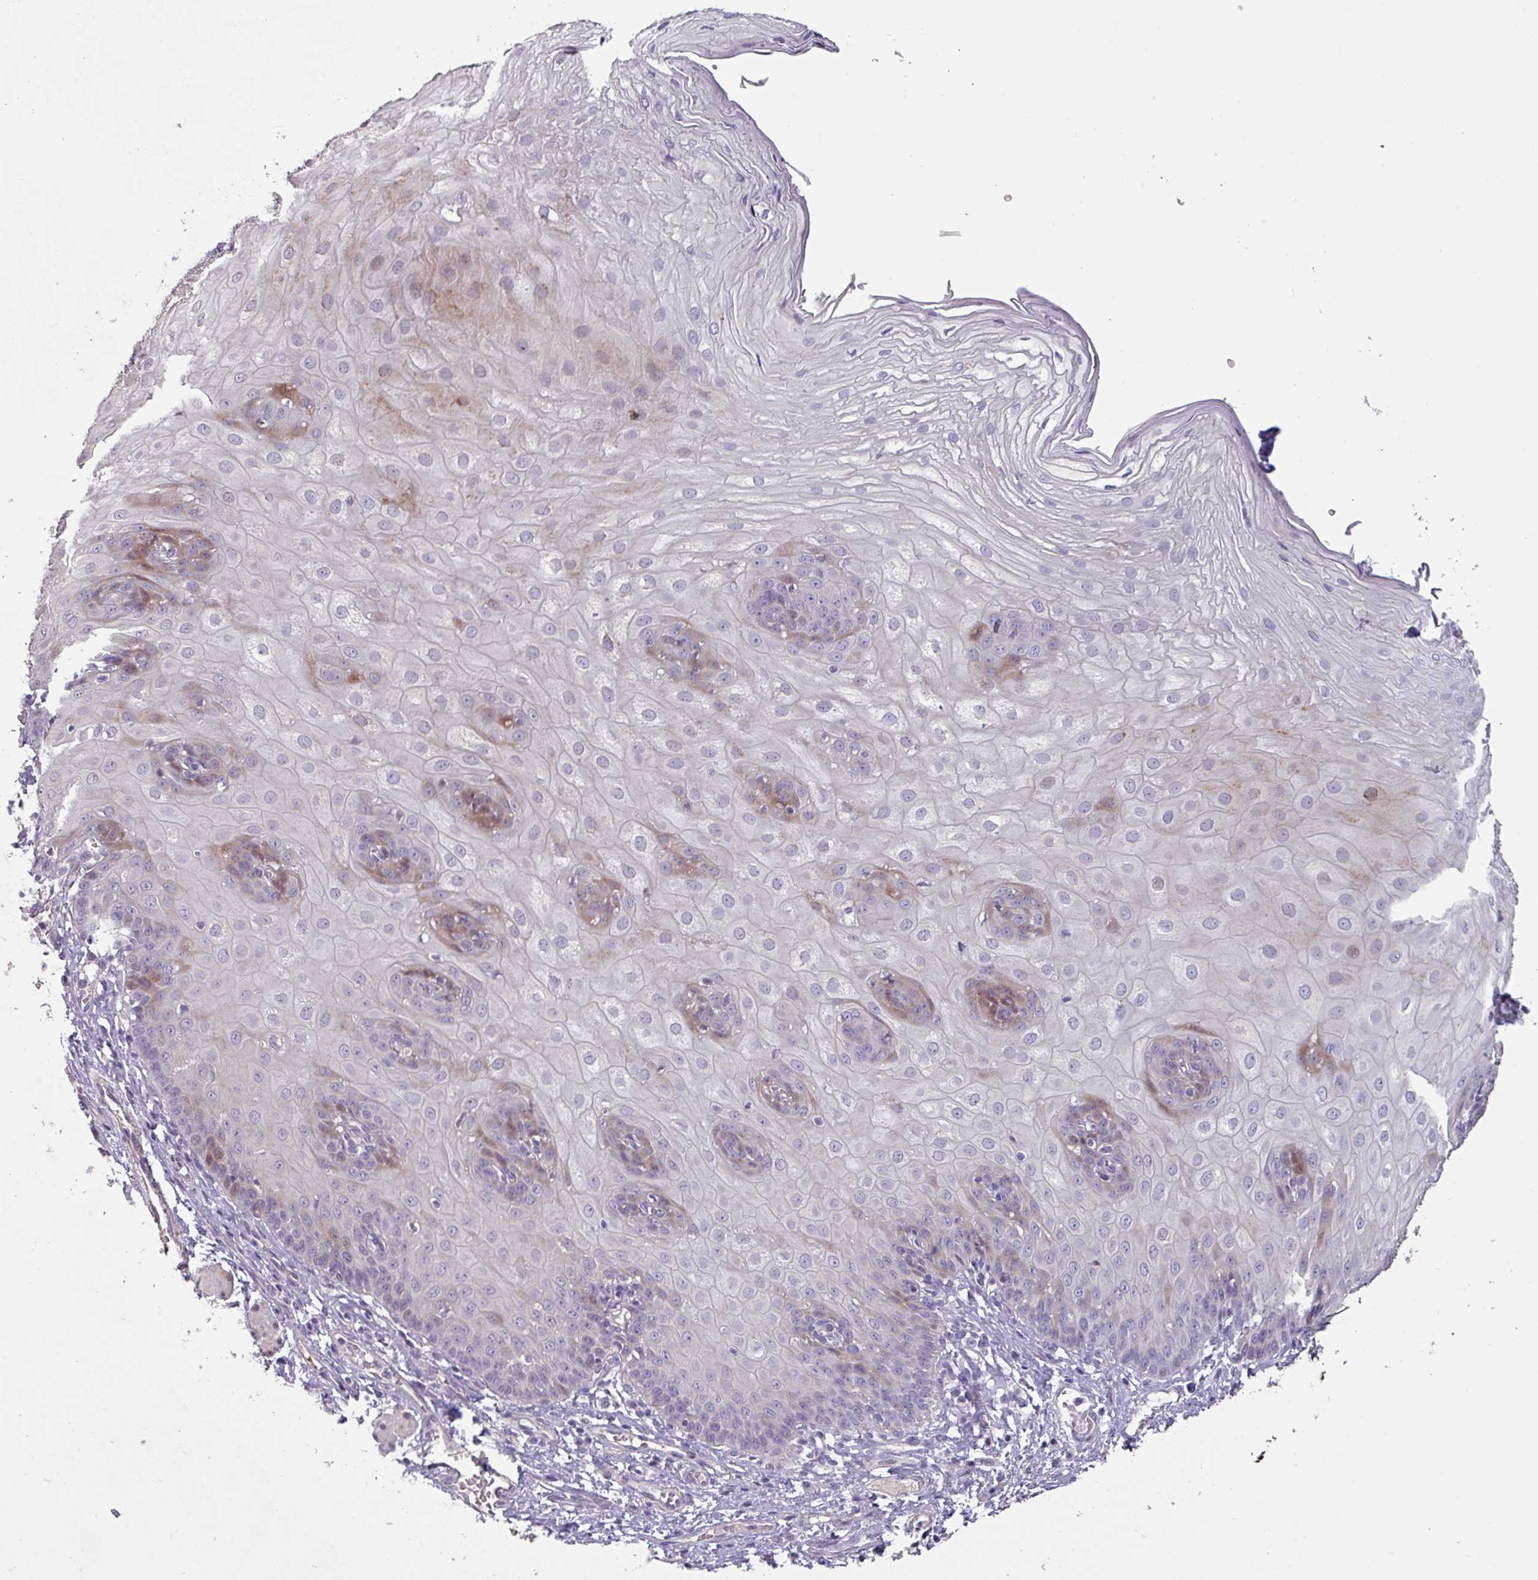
{"staining": {"intensity": "weak", "quantity": "<25%", "location": "cytoplasmic/membranous"}, "tissue": "esophagus", "cell_type": "Squamous epithelial cells", "image_type": "normal", "snomed": [{"axis": "morphology", "description": "Normal tissue, NOS"}, {"axis": "topography", "description": "Esophagus"}], "caption": "Immunohistochemistry histopathology image of normal esophagus stained for a protein (brown), which reveals no positivity in squamous epithelial cells. Brightfield microscopy of immunohistochemistry stained with DAB (3,3'-diaminobenzidine) (brown) and hematoxylin (blue), captured at high magnification.", "gene": "KLHL3", "patient": {"sex": "male", "age": 69}}